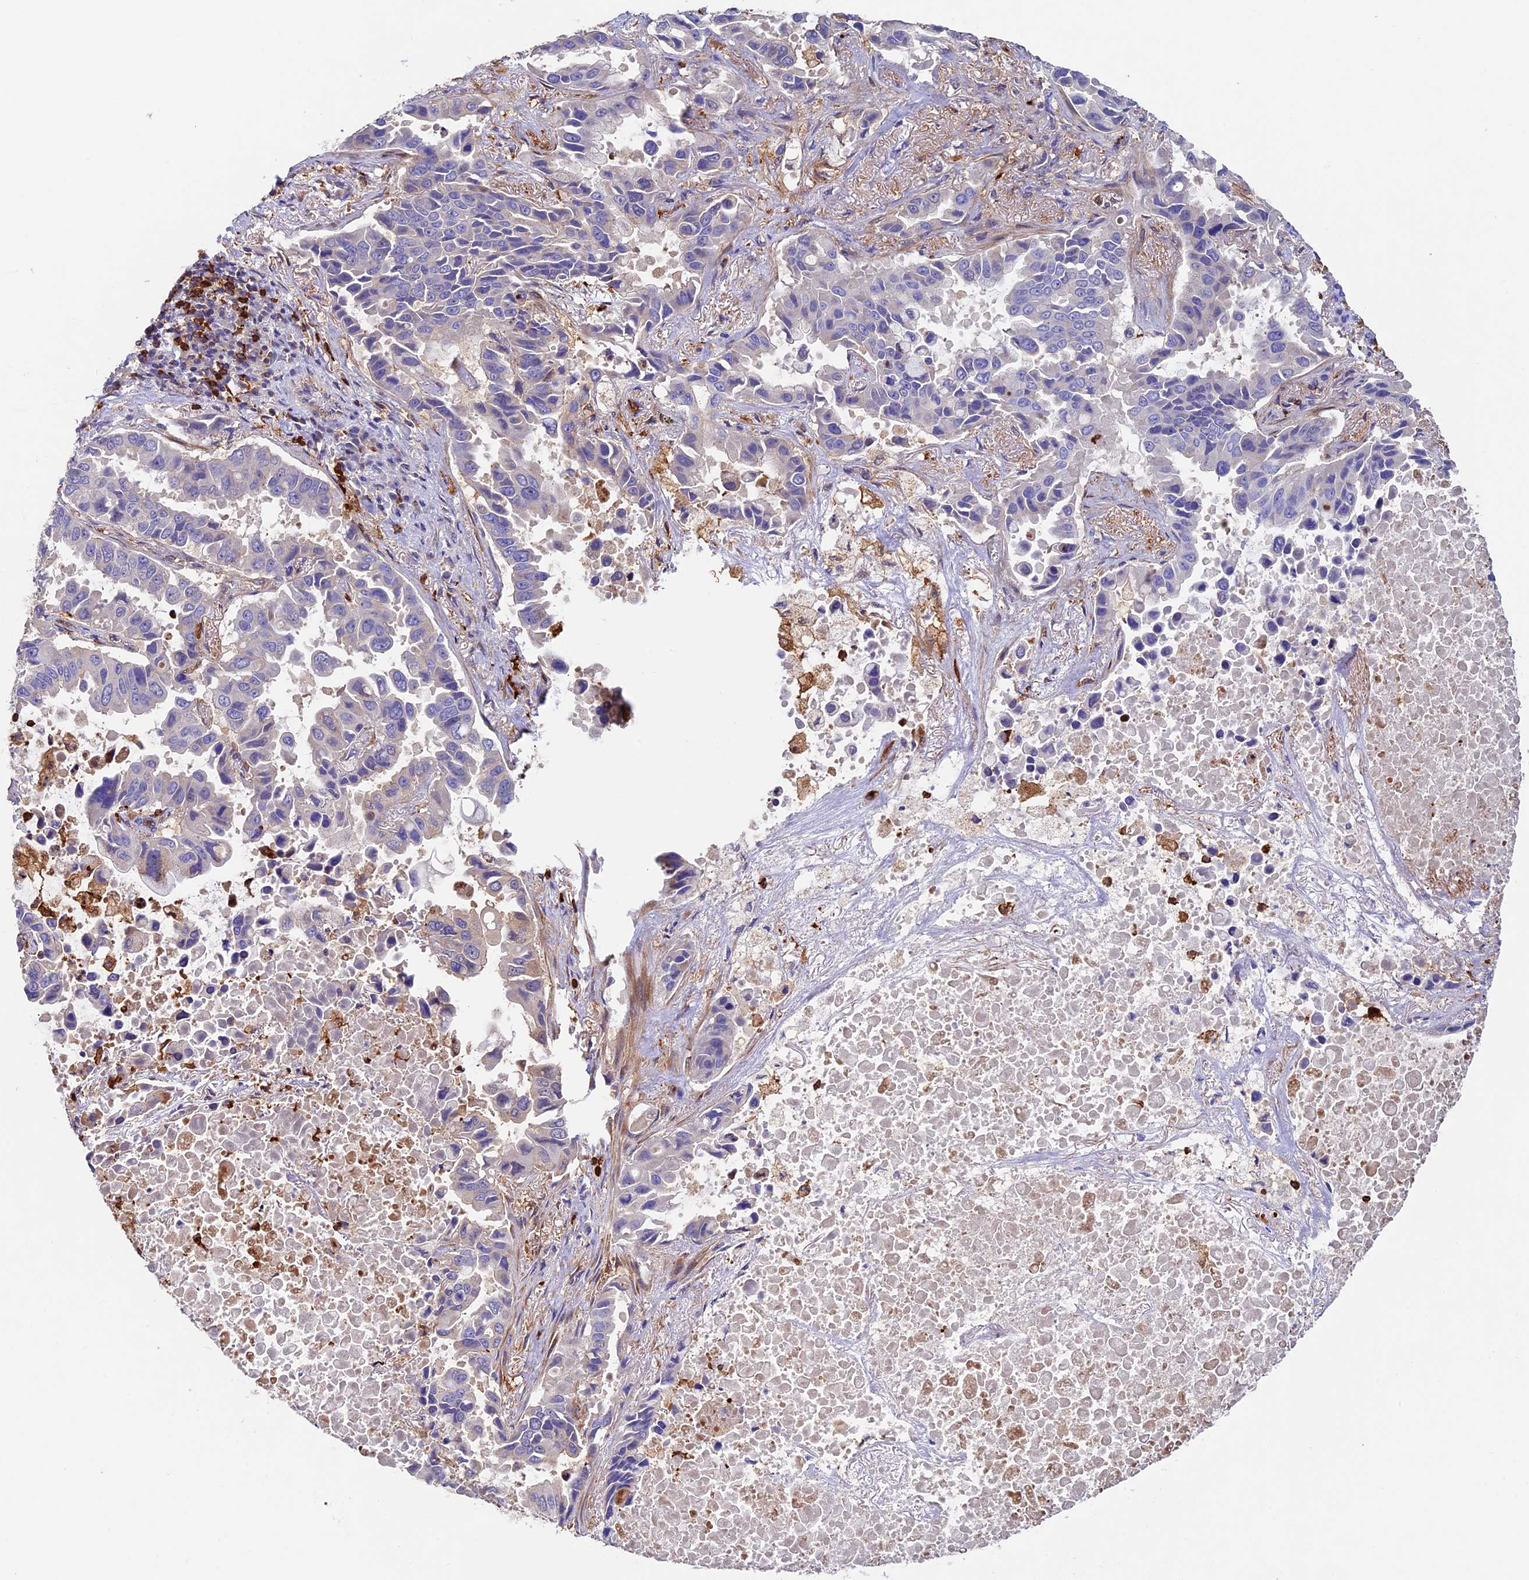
{"staining": {"intensity": "moderate", "quantity": "<25%", "location": "cytoplasmic/membranous"}, "tissue": "lung cancer", "cell_type": "Tumor cells", "image_type": "cancer", "snomed": [{"axis": "morphology", "description": "Adenocarcinoma, NOS"}, {"axis": "topography", "description": "Lung"}], "caption": "Adenocarcinoma (lung) was stained to show a protein in brown. There is low levels of moderate cytoplasmic/membranous expression in about <25% of tumor cells. (Brightfield microscopy of DAB IHC at high magnification).", "gene": "ADAT1", "patient": {"sex": "male", "age": 64}}